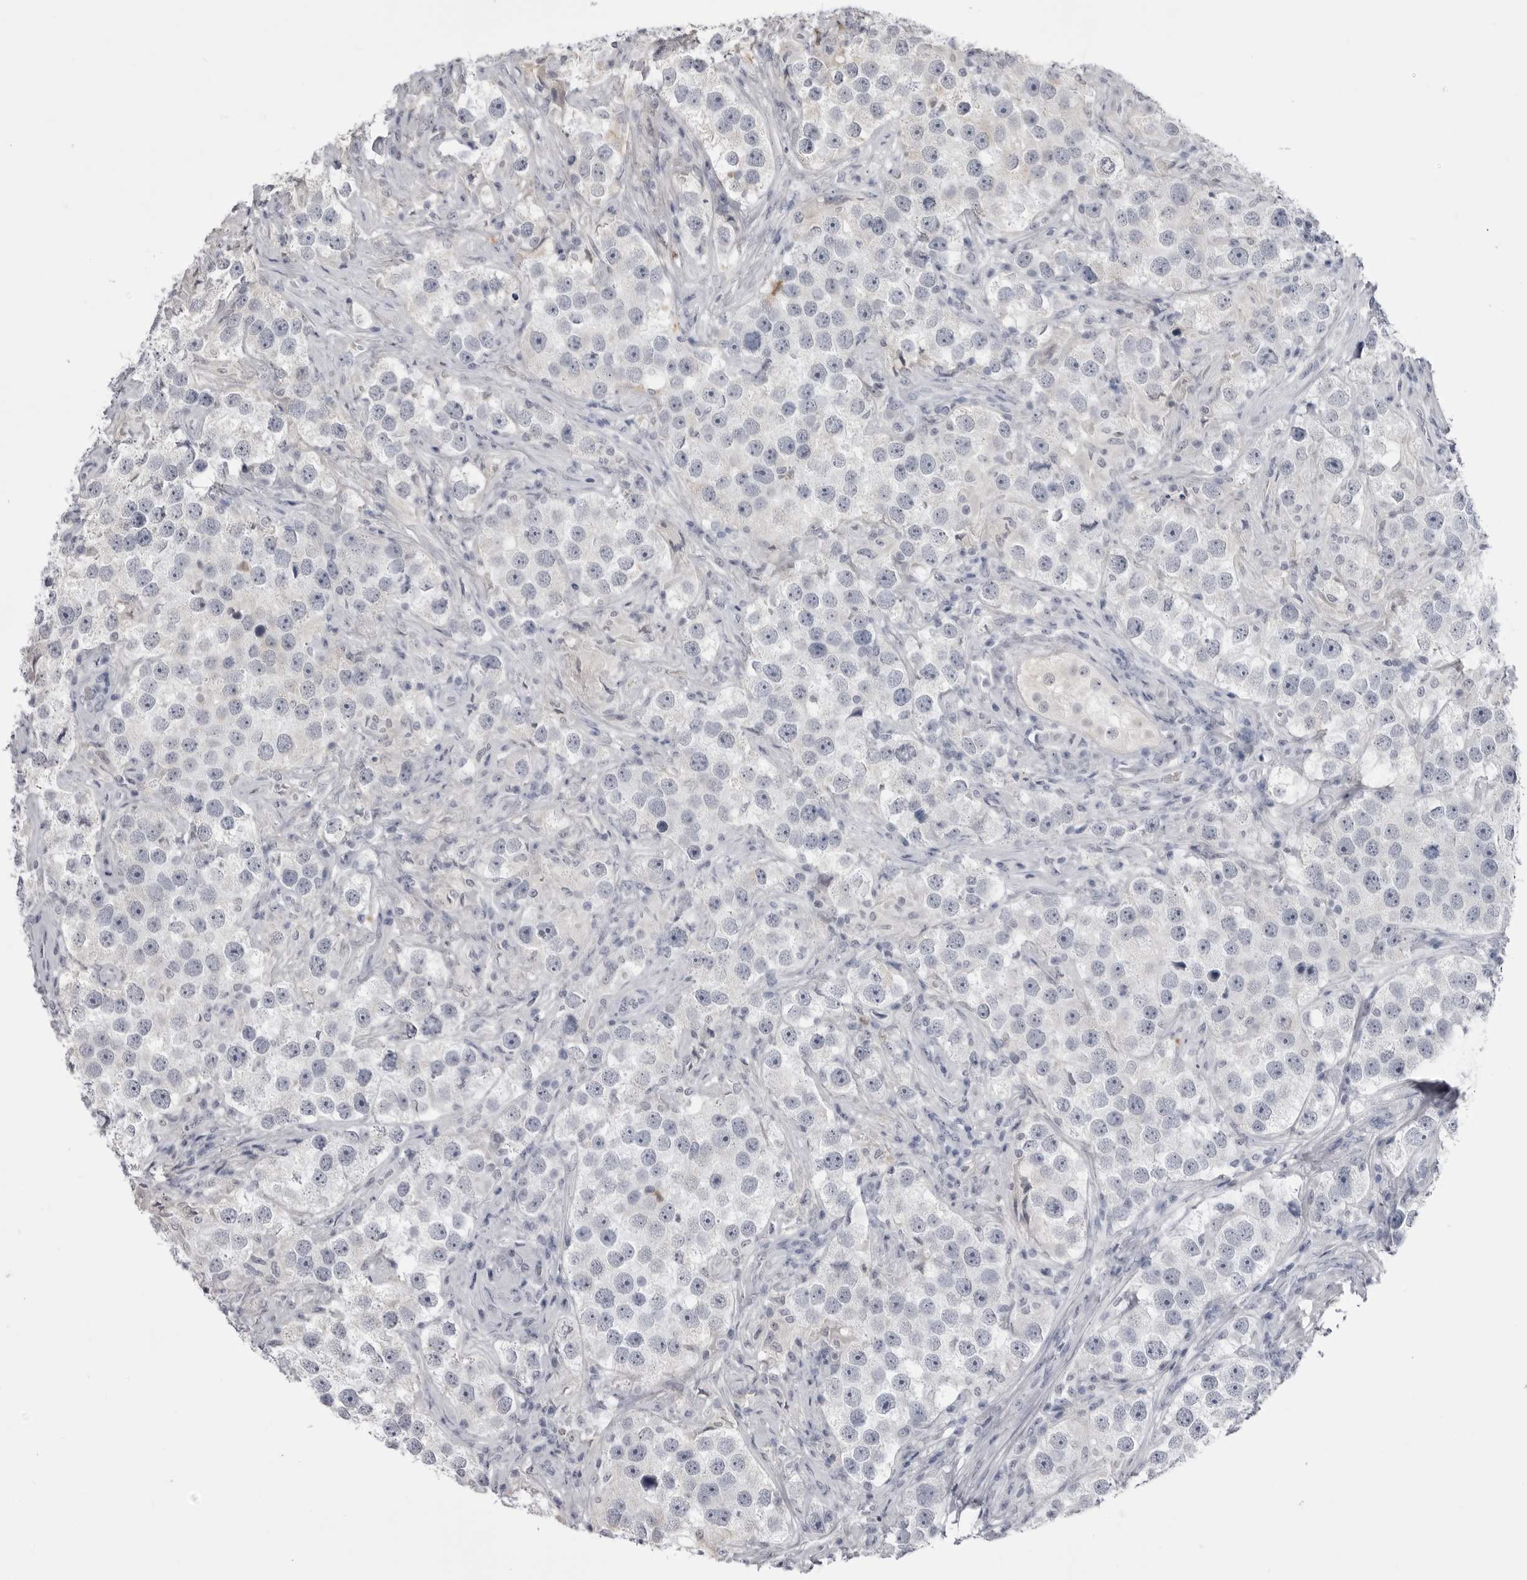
{"staining": {"intensity": "negative", "quantity": "none", "location": "none"}, "tissue": "testis cancer", "cell_type": "Tumor cells", "image_type": "cancer", "snomed": [{"axis": "morphology", "description": "Seminoma, NOS"}, {"axis": "topography", "description": "Testis"}], "caption": "Immunohistochemical staining of human seminoma (testis) shows no significant staining in tumor cells.", "gene": "STAP2", "patient": {"sex": "male", "age": 49}}